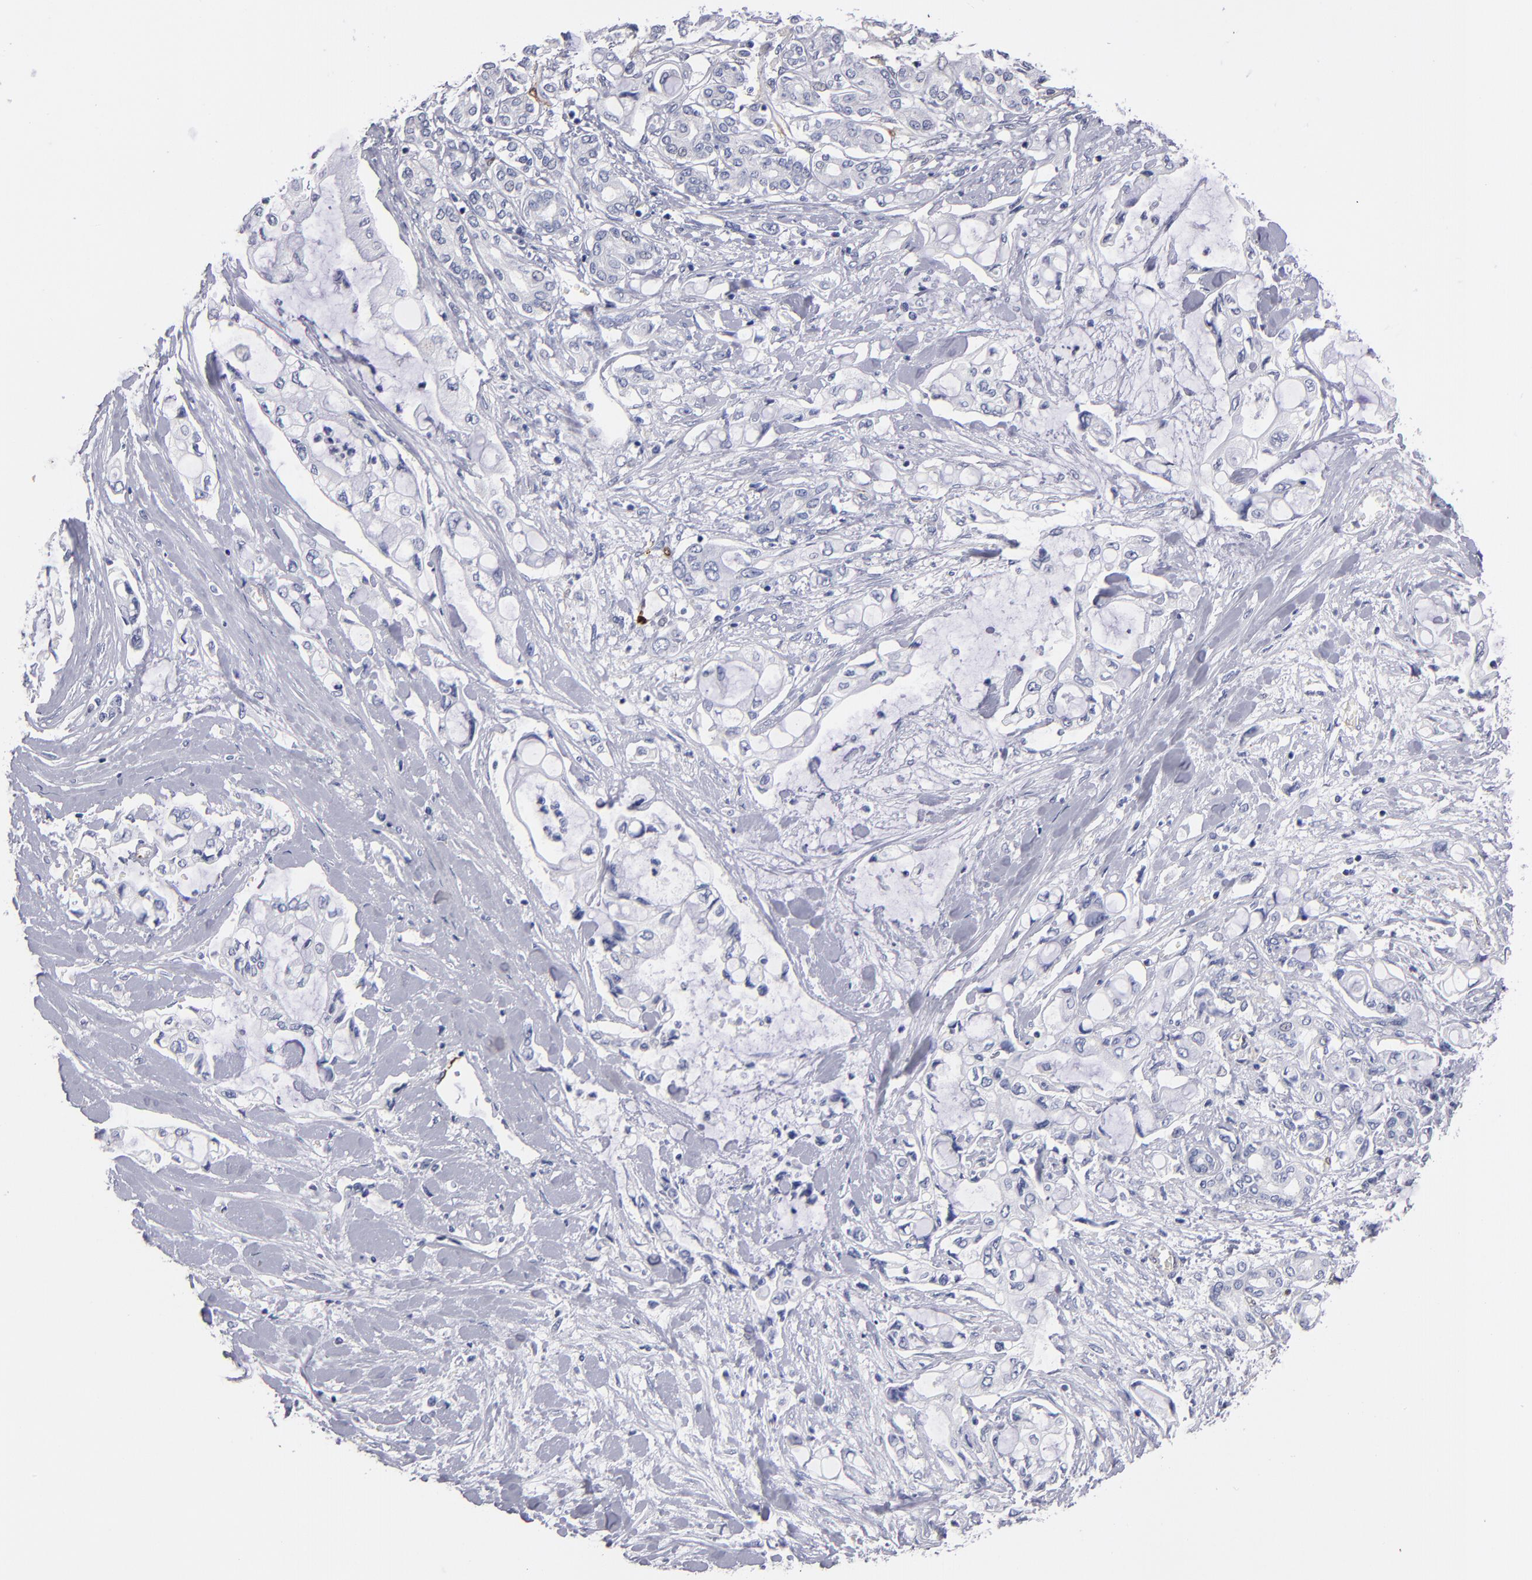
{"staining": {"intensity": "negative", "quantity": "none", "location": "none"}, "tissue": "pancreatic cancer", "cell_type": "Tumor cells", "image_type": "cancer", "snomed": [{"axis": "morphology", "description": "Adenocarcinoma, NOS"}, {"axis": "topography", "description": "Pancreas"}], "caption": "Adenocarcinoma (pancreatic) stained for a protein using immunohistochemistry displays no staining tumor cells.", "gene": "FABP4", "patient": {"sex": "female", "age": 70}}